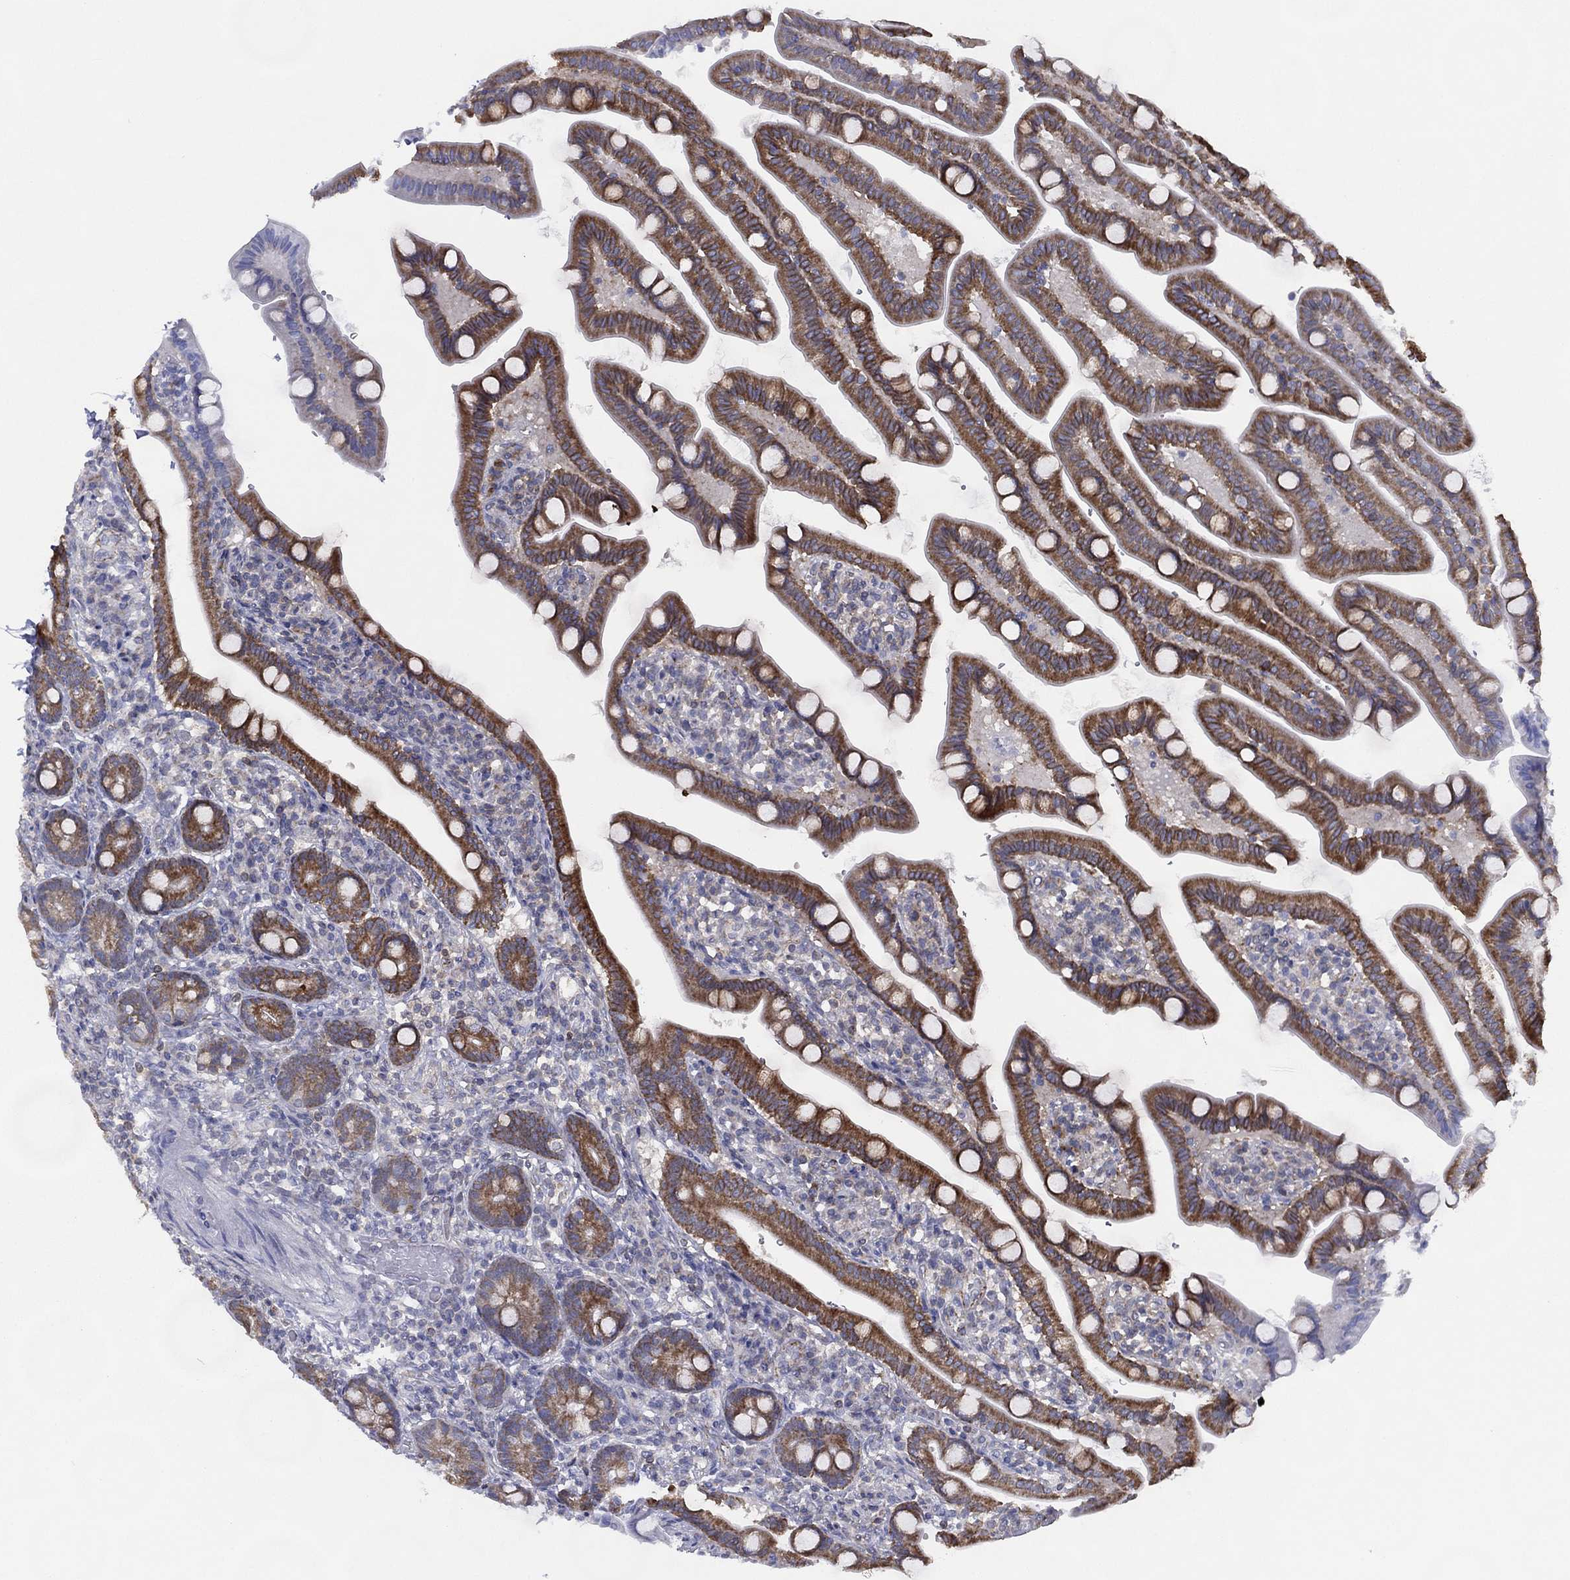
{"staining": {"intensity": "moderate", "quantity": ">75%", "location": "cytoplasmic/membranous"}, "tissue": "small intestine", "cell_type": "Glandular cells", "image_type": "normal", "snomed": [{"axis": "morphology", "description": "Normal tissue, NOS"}, {"axis": "topography", "description": "Small intestine"}], "caption": "Approximately >75% of glandular cells in normal human small intestine exhibit moderate cytoplasmic/membranous protein staining as visualized by brown immunohistochemical staining.", "gene": "ZNF223", "patient": {"sex": "male", "age": 66}}